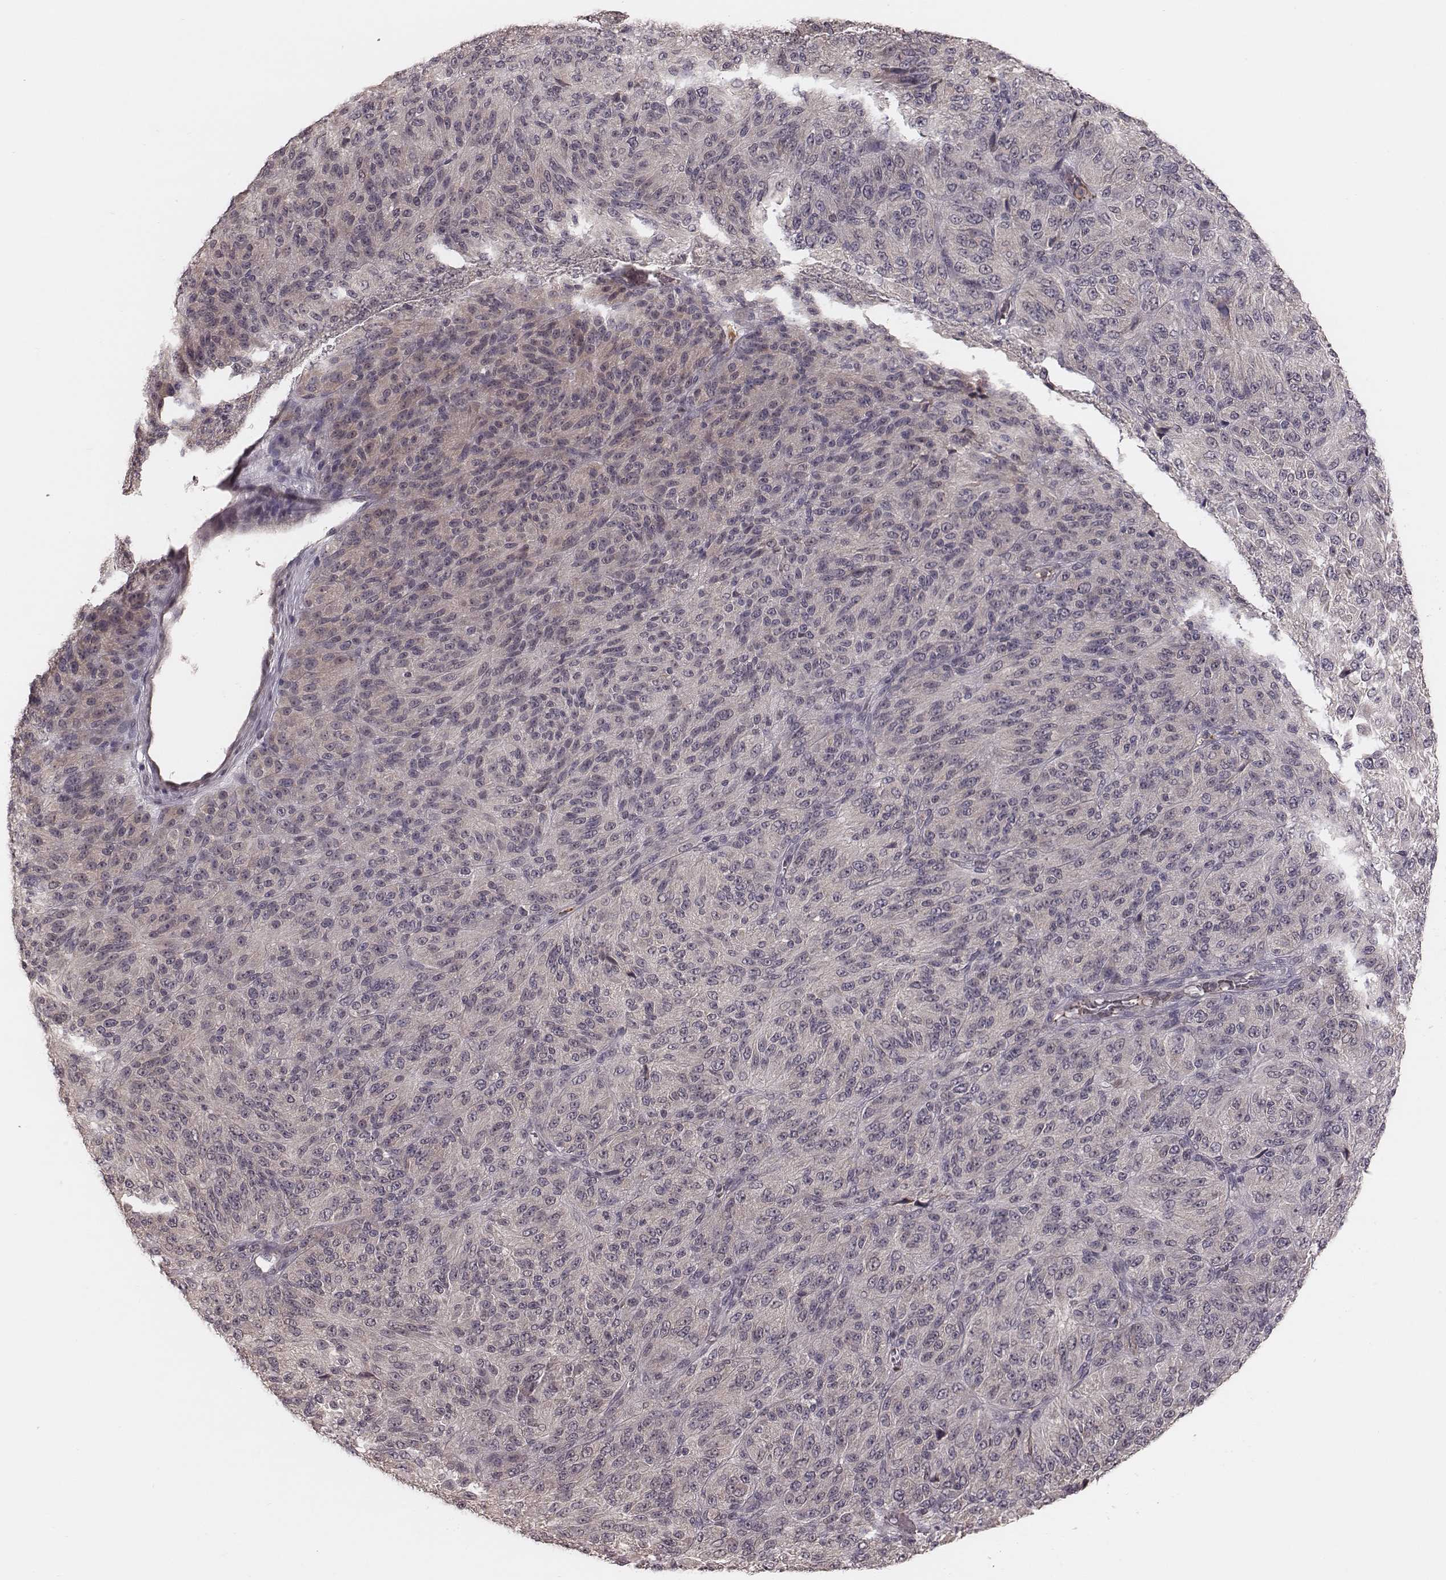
{"staining": {"intensity": "weak", "quantity": "<25%", "location": "cytoplasmic/membranous"}, "tissue": "melanoma", "cell_type": "Tumor cells", "image_type": "cancer", "snomed": [{"axis": "morphology", "description": "Malignant melanoma, Metastatic site"}, {"axis": "topography", "description": "Brain"}], "caption": "An IHC micrograph of melanoma is shown. There is no staining in tumor cells of melanoma.", "gene": "IL5", "patient": {"sex": "female", "age": 56}}